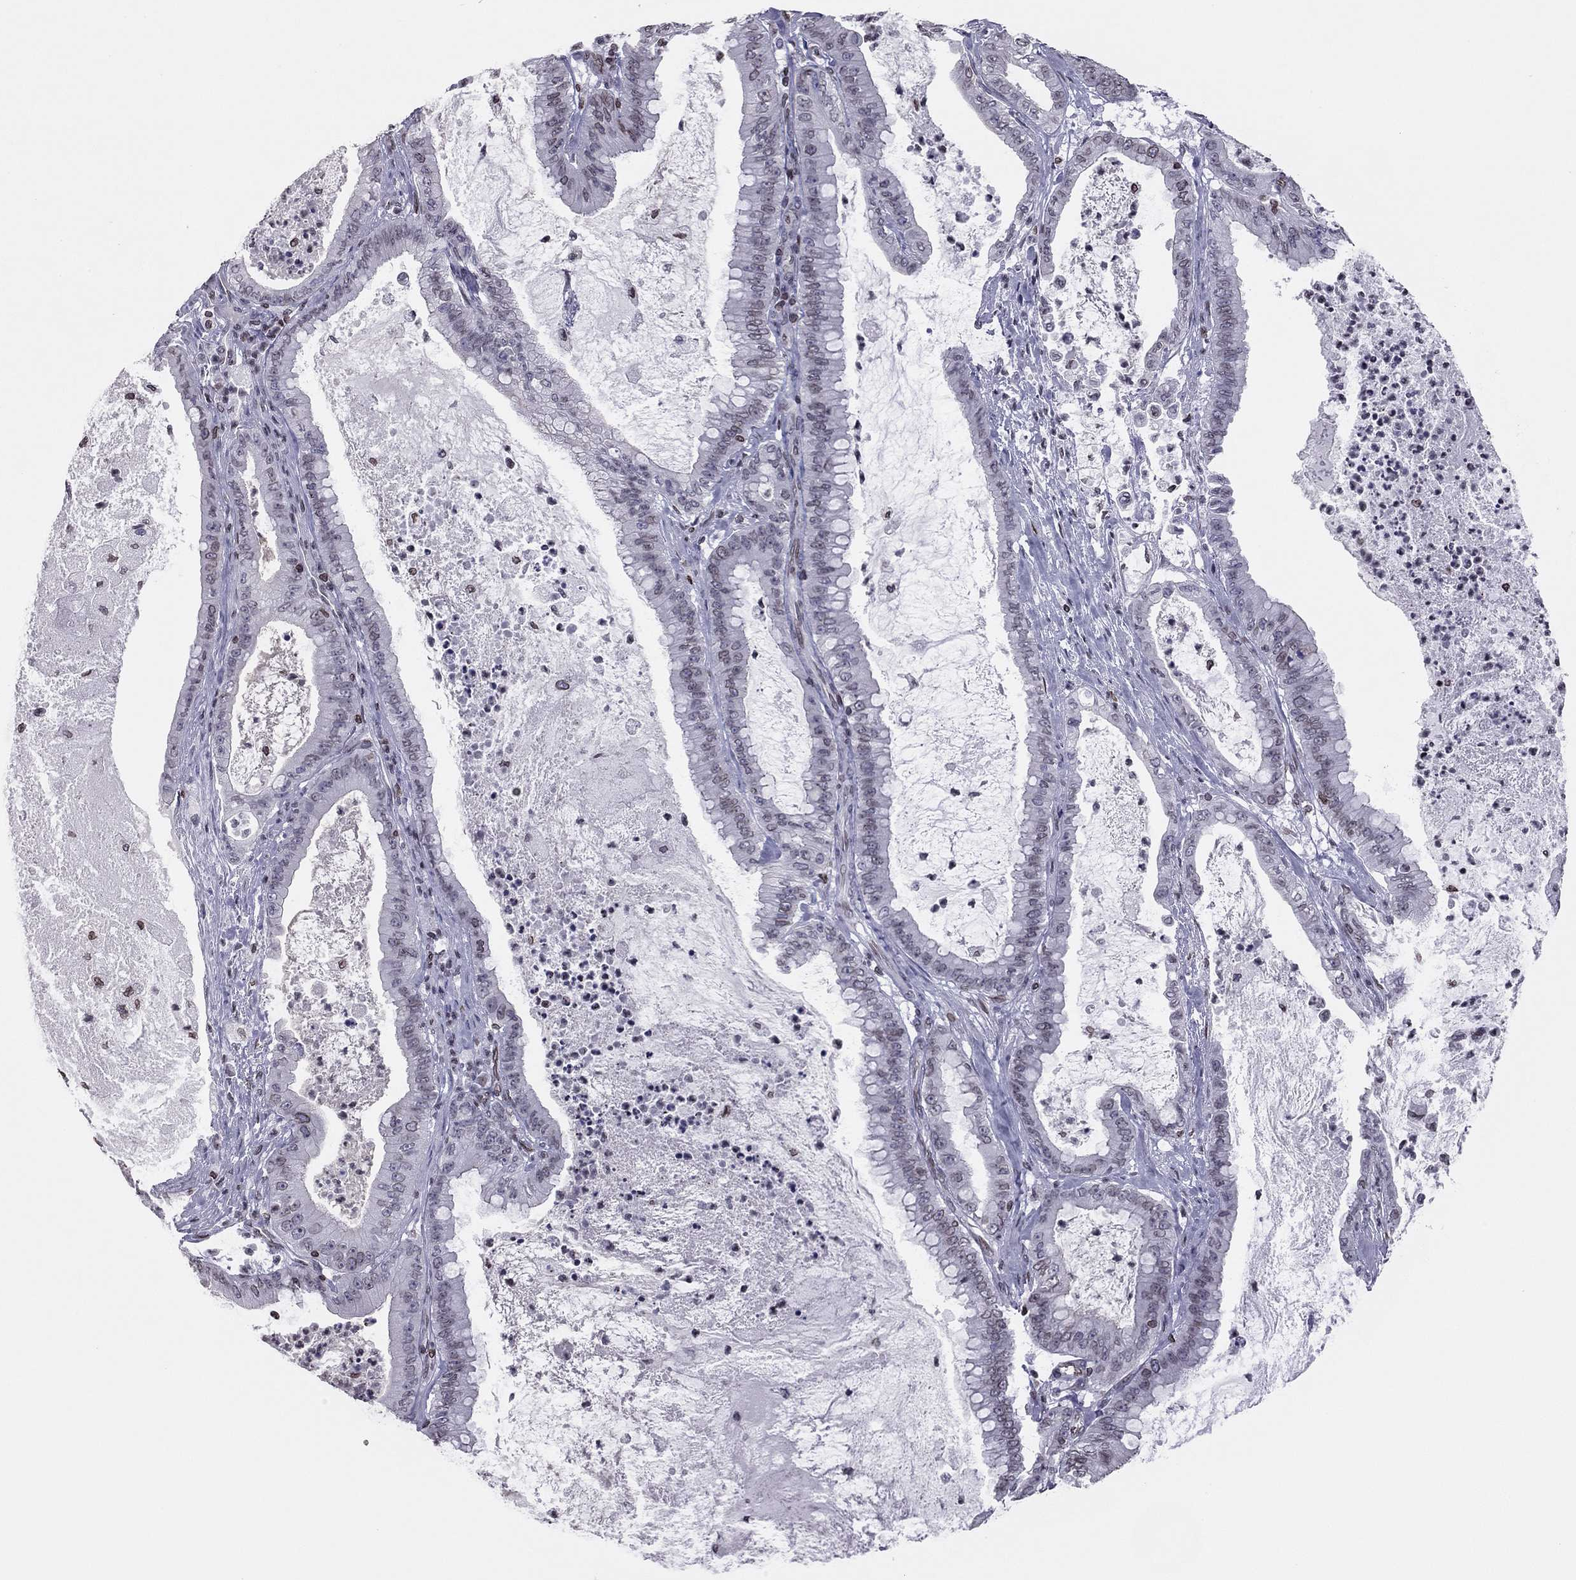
{"staining": {"intensity": "negative", "quantity": "none", "location": "none"}, "tissue": "pancreatic cancer", "cell_type": "Tumor cells", "image_type": "cancer", "snomed": [{"axis": "morphology", "description": "Adenocarcinoma, NOS"}, {"axis": "topography", "description": "Pancreas"}], "caption": "The micrograph displays no staining of tumor cells in pancreatic adenocarcinoma. Brightfield microscopy of immunohistochemistry stained with DAB (3,3'-diaminobenzidine) (brown) and hematoxylin (blue), captured at high magnification.", "gene": "ESPL1", "patient": {"sex": "male", "age": 71}}